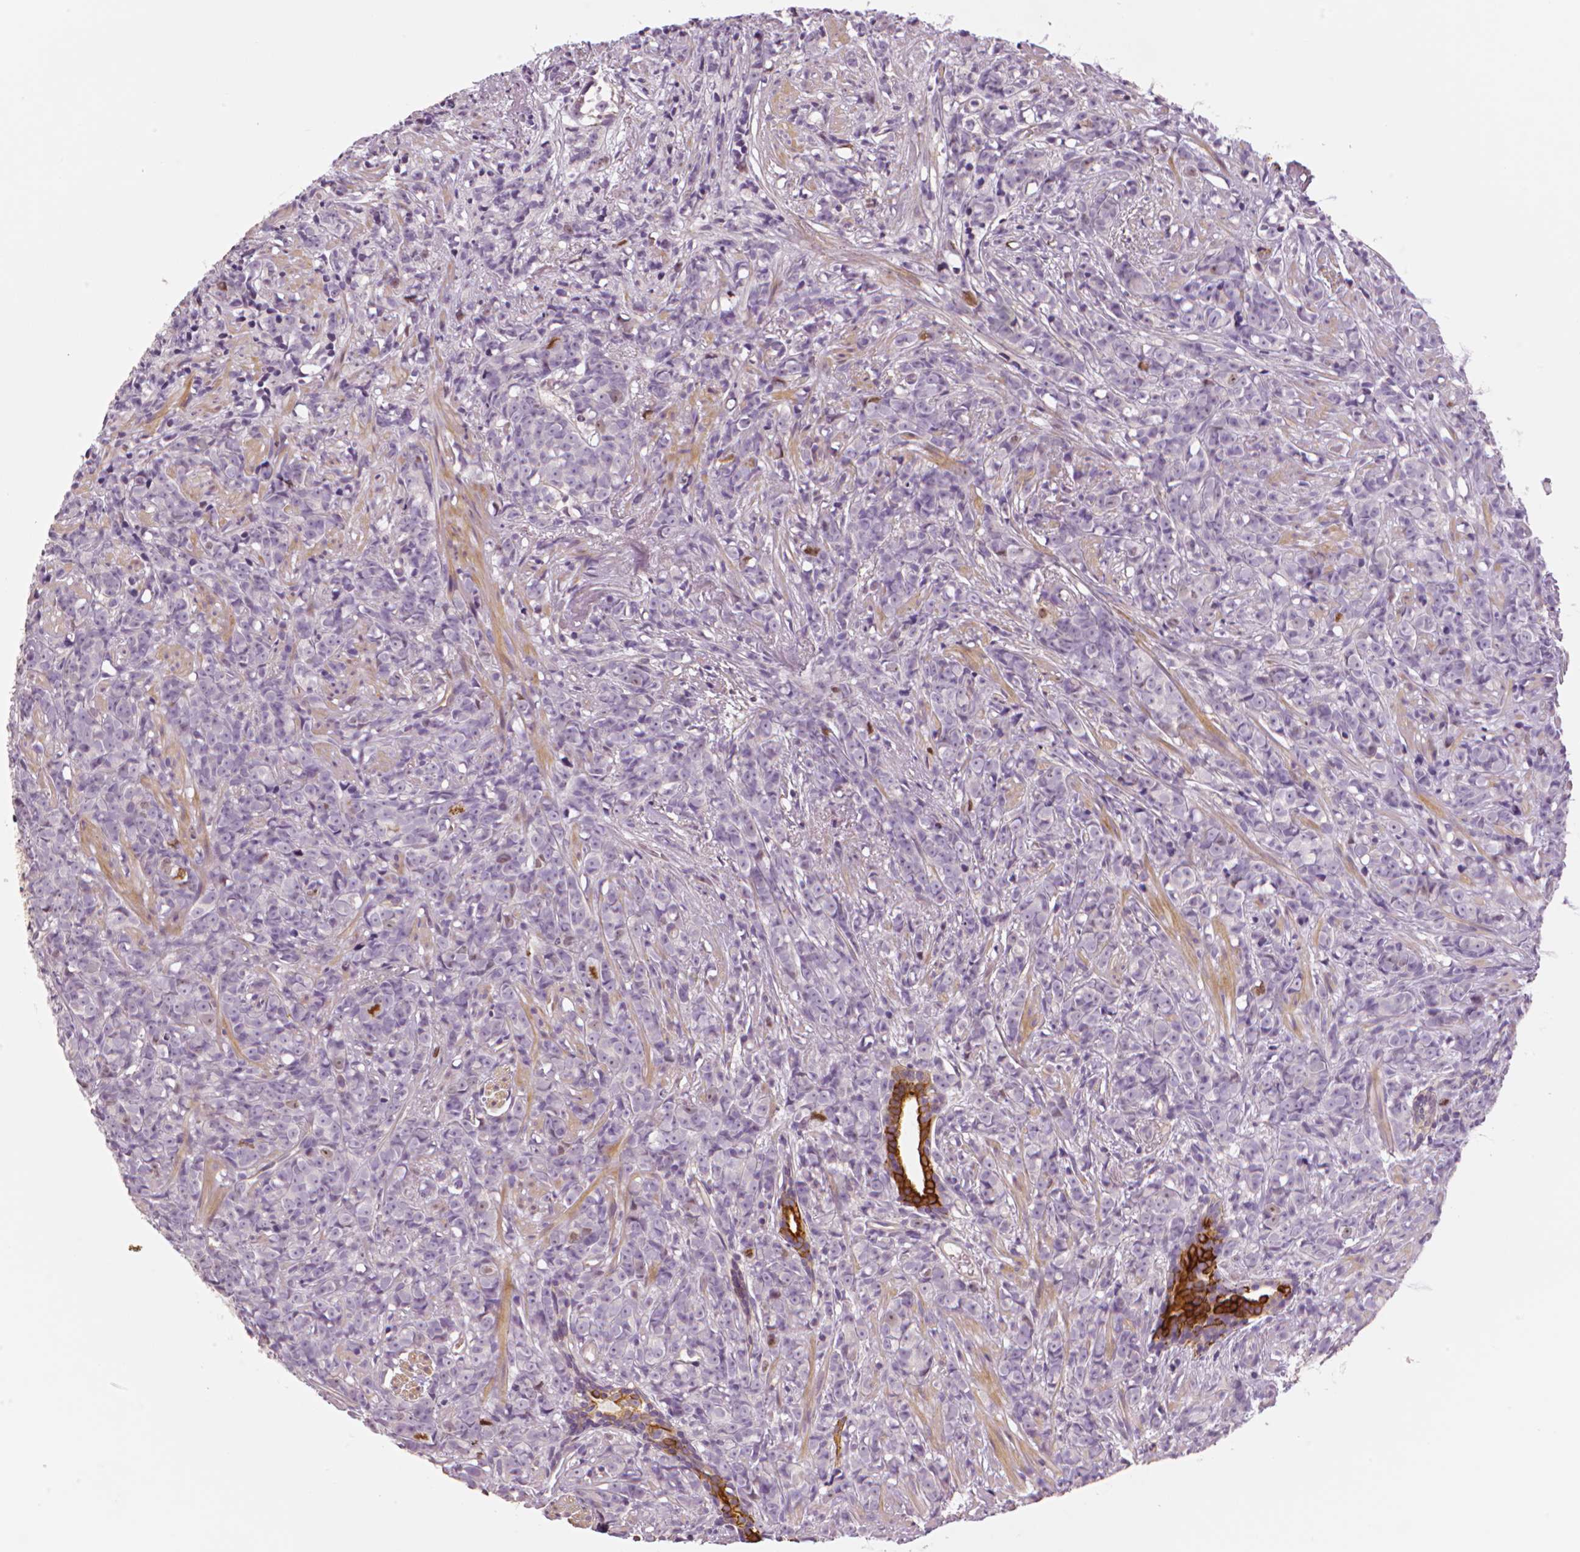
{"staining": {"intensity": "negative", "quantity": "none", "location": "none"}, "tissue": "prostate cancer", "cell_type": "Tumor cells", "image_type": "cancer", "snomed": [{"axis": "morphology", "description": "Adenocarcinoma, High grade"}, {"axis": "topography", "description": "Prostate"}], "caption": "There is no significant expression in tumor cells of prostate cancer (high-grade adenocarcinoma). (Brightfield microscopy of DAB (3,3'-diaminobenzidine) immunohistochemistry at high magnification).", "gene": "MKI67", "patient": {"sex": "male", "age": 81}}